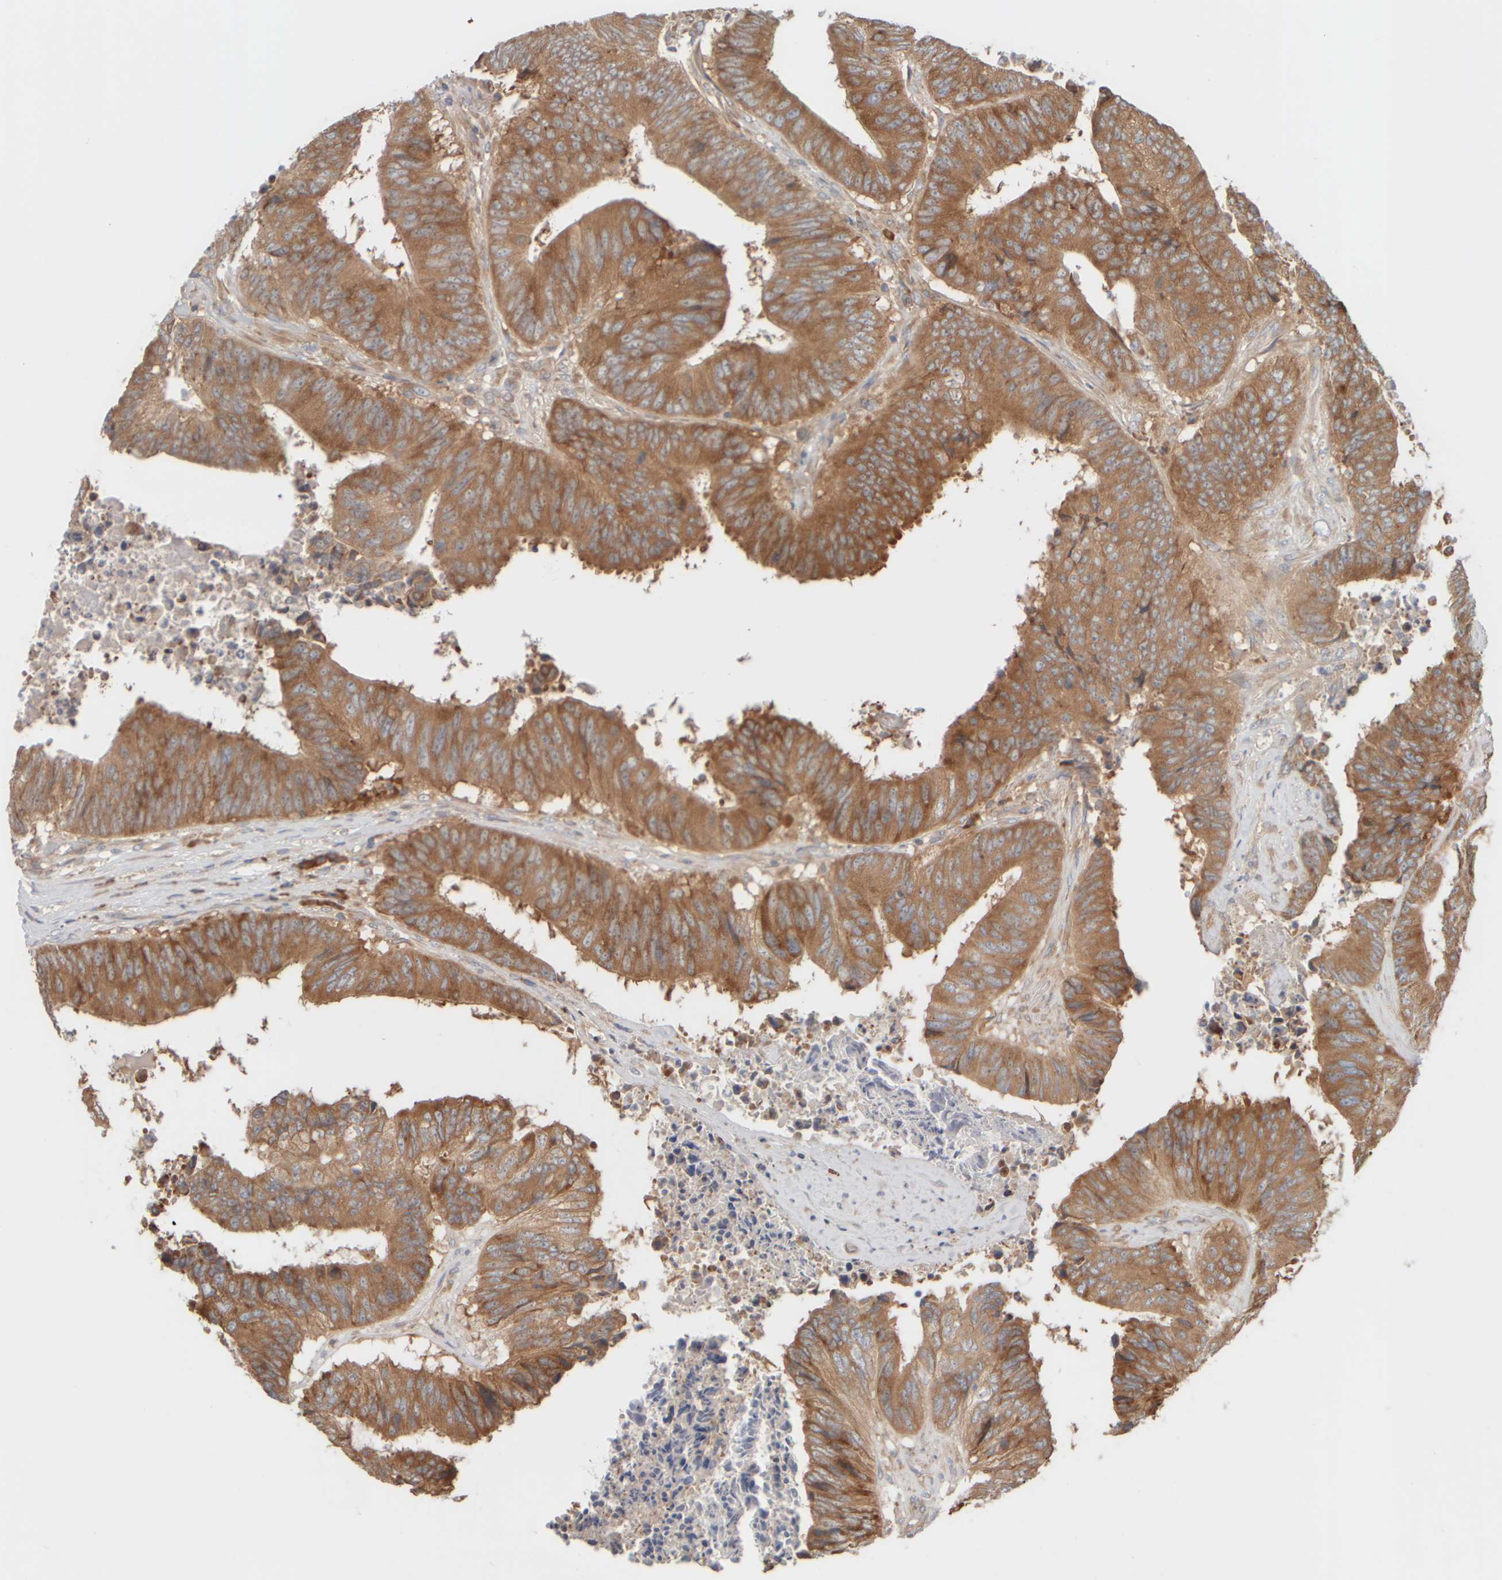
{"staining": {"intensity": "strong", "quantity": ">75%", "location": "cytoplasmic/membranous"}, "tissue": "colorectal cancer", "cell_type": "Tumor cells", "image_type": "cancer", "snomed": [{"axis": "morphology", "description": "Adenocarcinoma, NOS"}, {"axis": "topography", "description": "Rectum"}], "caption": "Brown immunohistochemical staining in human colorectal cancer (adenocarcinoma) shows strong cytoplasmic/membranous staining in about >75% of tumor cells.", "gene": "EIF2B3", "patient": {"sex": "male", "age": 72}}